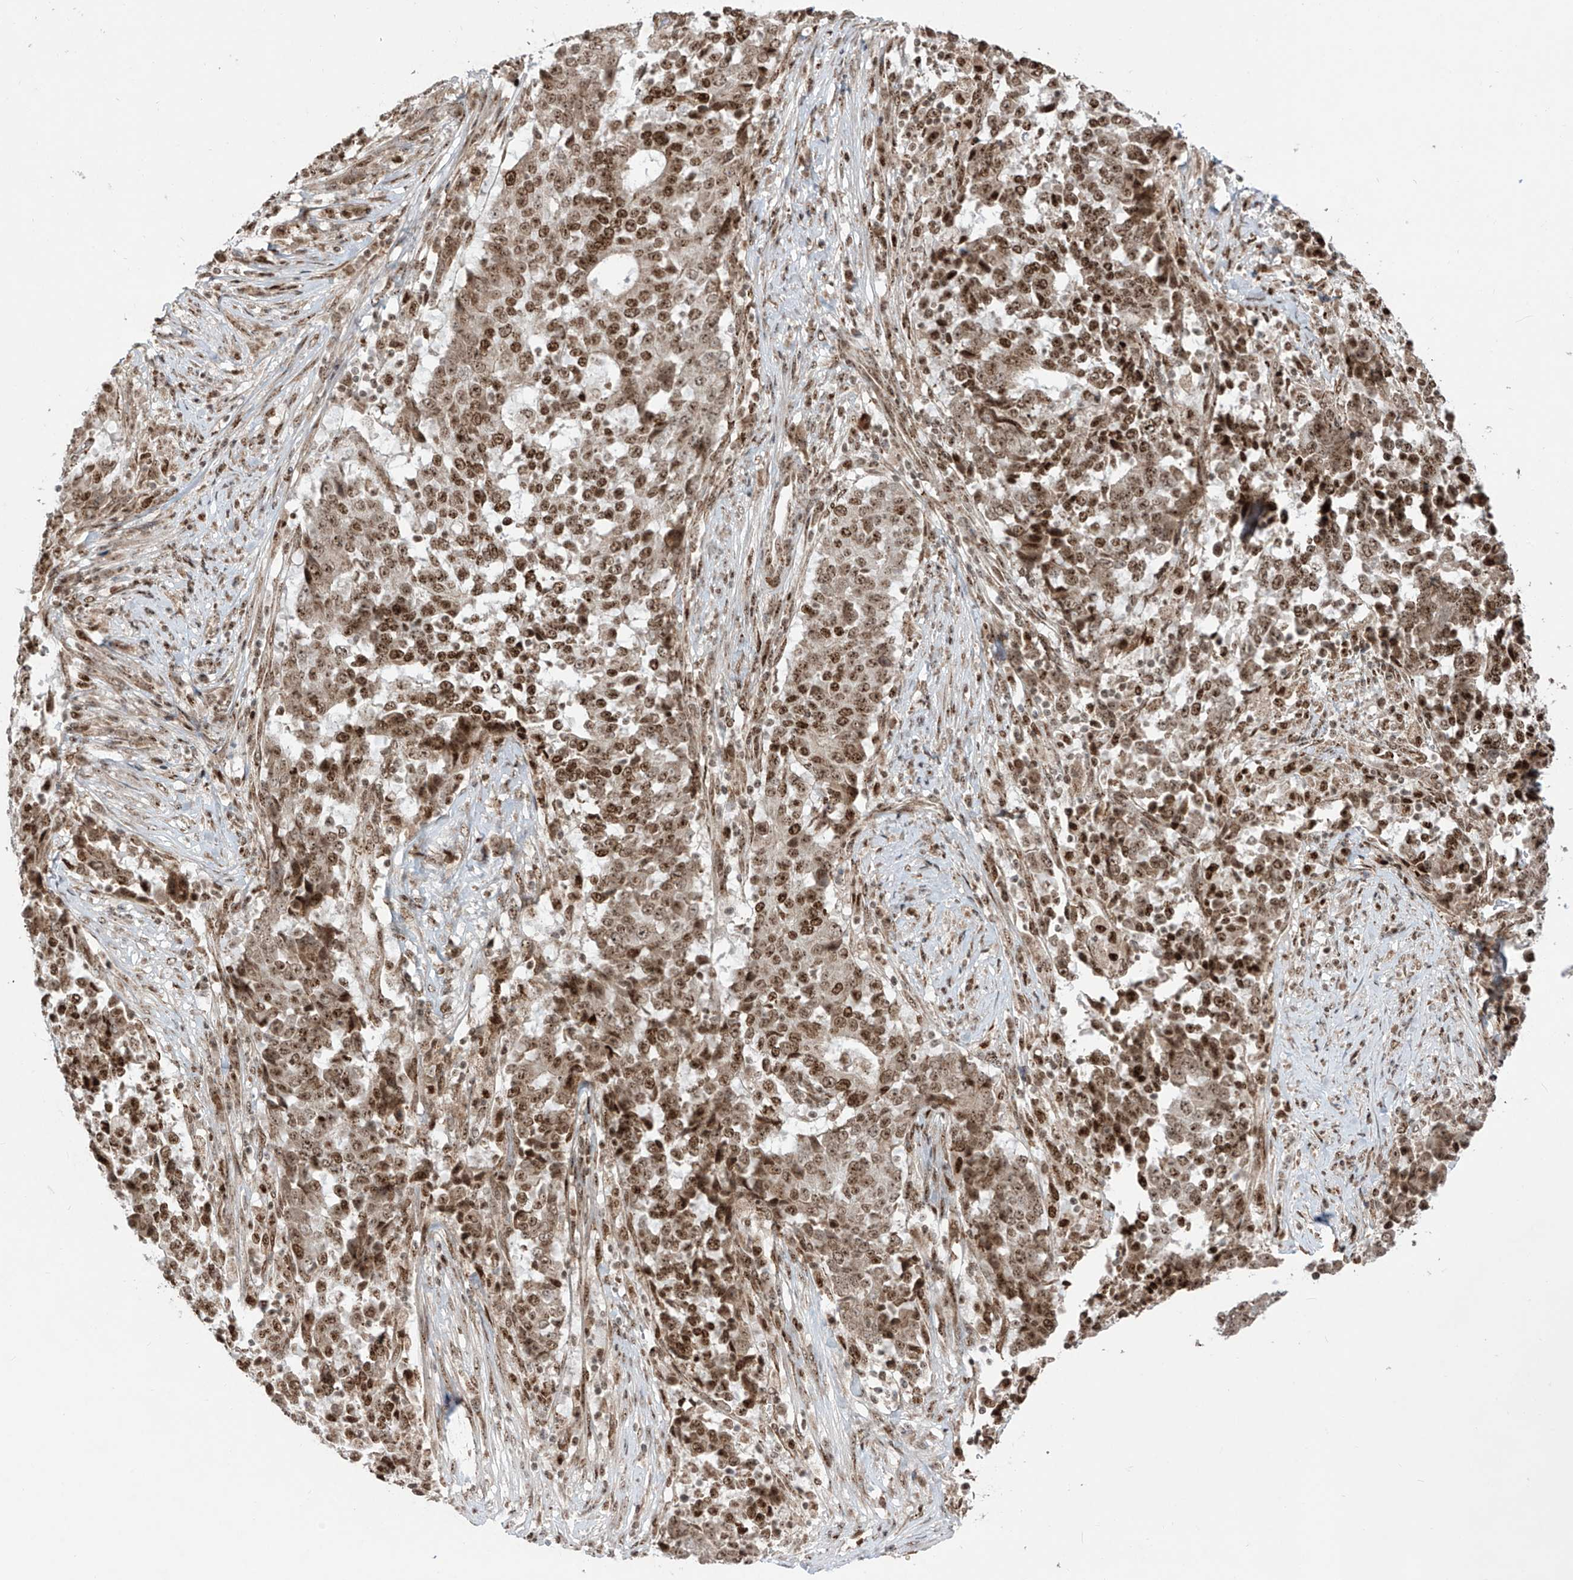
{"staining": {"intensity": "moderate", "quantity": ">75%", "location": "cytoplasmic/membranous,nuclear"}, "tissue": "stomach cancer", "cell_type": "Tumor cells", "image_type": "cancer", "snomed": [{"axis": "morphology", "description": "Adenocarcinoma, NOS"}, {"axis": "topography", "description": "Stomach"}], "caption": "A medium amount of moderate cytoplasmic/membranous and nuclear positivity is present in approximately >75% of tumor cells in stomach cancer (adenocarcinoma) tissue.", "gene": "ZBTB8A", "patient": {"sex": "male", "age": 59}}